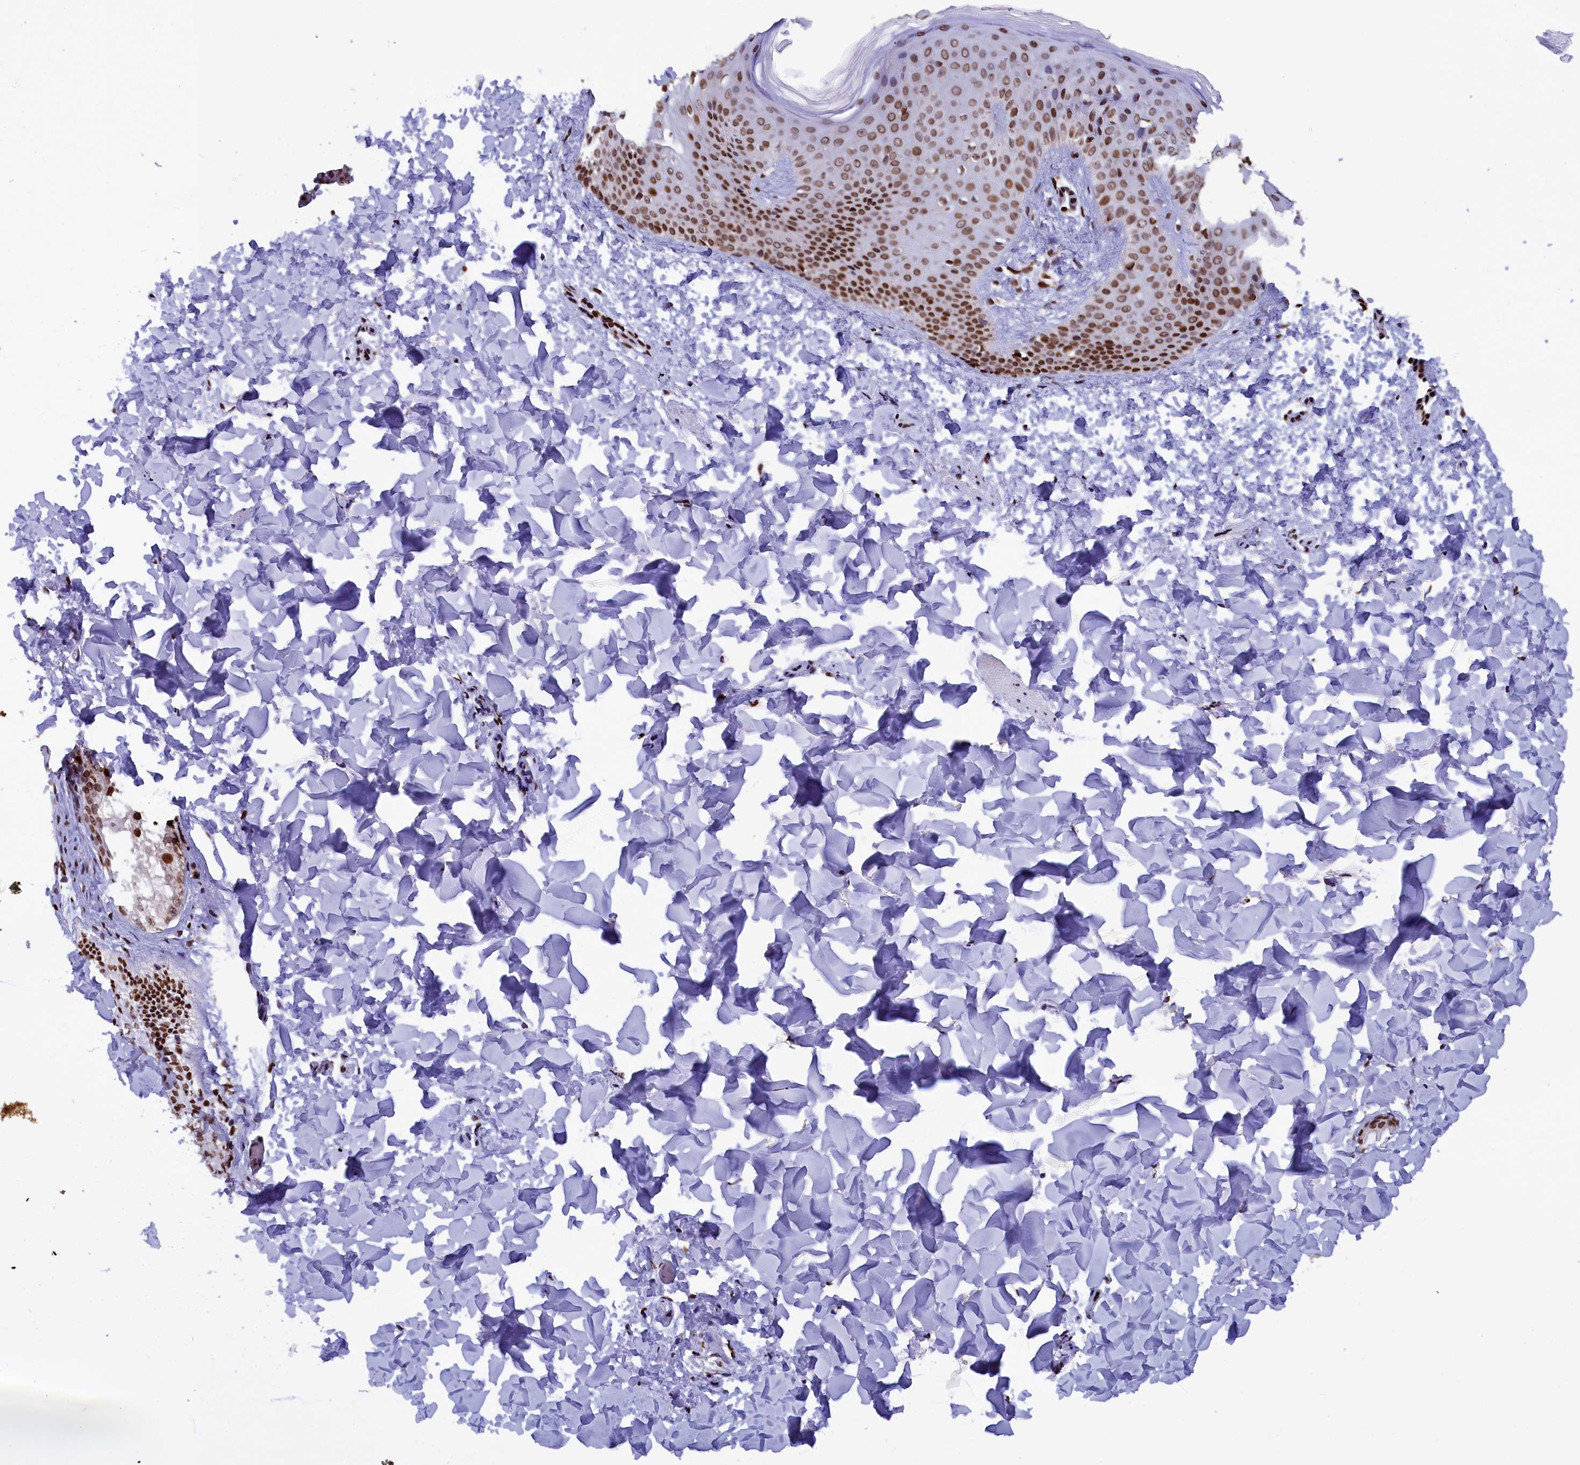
{"staining": {"intensity": "strong", "quantity": ">75%", "location": "nuclear"}, "tissue": "skin", "cell_type": "Fibroblasts", "image_type": "normal", "snomed": [{"axis": "morphology", "description": "Normal tissue, NOS"}, {"axis": "topography", "description": "Skin"}], "caption": "An immunohistochemistry image of unremarkable tissue is shown. Protein staining in brown shows strong nuclear positivity in skin within fibroblasts. (DAB IHC with brightfield microscopy, high magnification).", "gene": "TIMM29", "patient": {"sex": "male", "age": 36}}